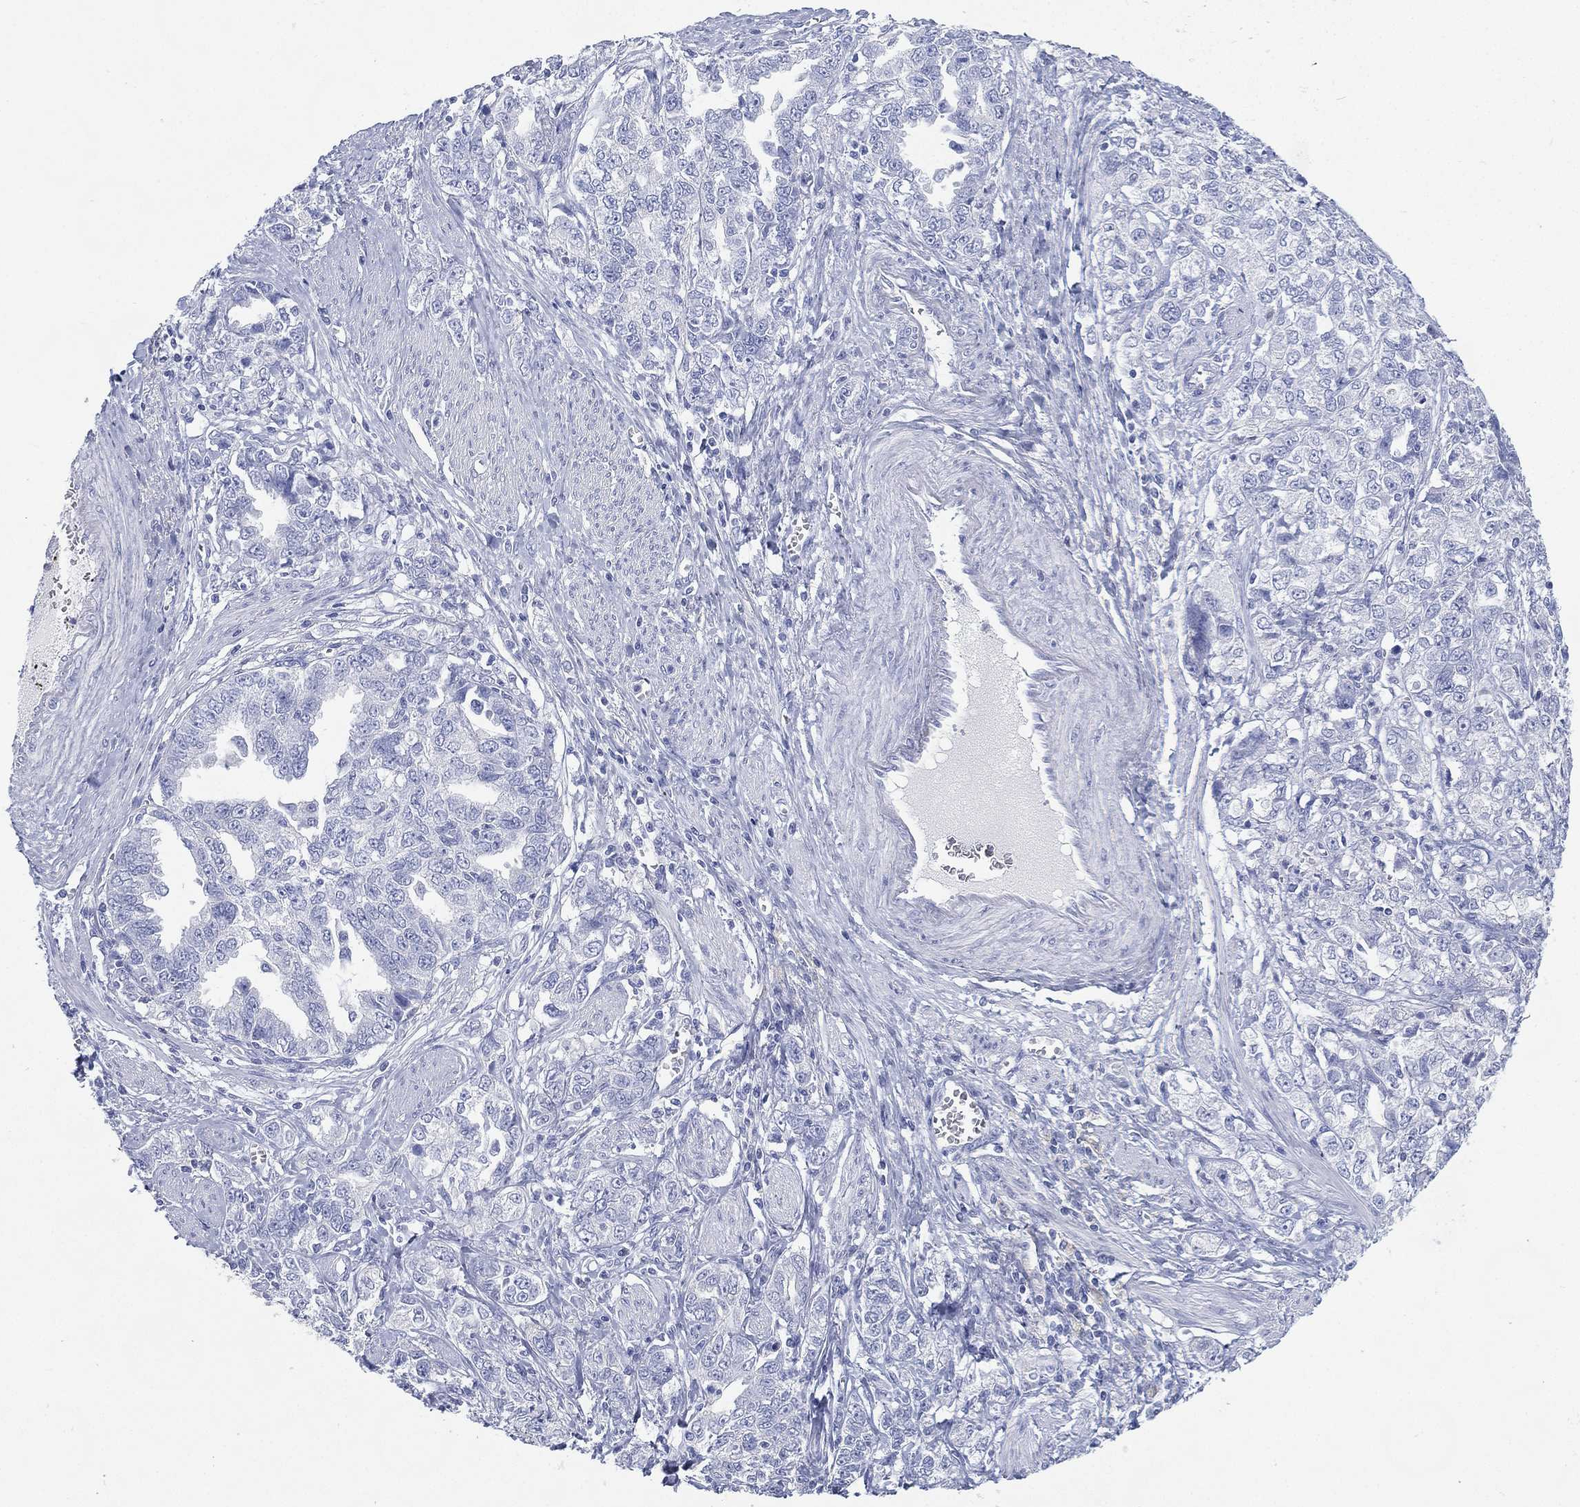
{"staining": {"intensity": "negative", "quantity": "none", "location": "none"}, "tissue": "ovarian cancer", "cell_type": "Tumor cells", "image_type": "cancer", "snomed": [{"axis": "morphology", "description": "Cystadenocarcinoma, serous, NOS"}, {"axis": "topography", "description": "Ovary"}], "caption": "Micrograph shows no significant protein positivity in tumor cells of serous cystadenocarcinoma (ovarian).", "gene": "FMO1", "patient": {"sex": "female", "age": 51}}